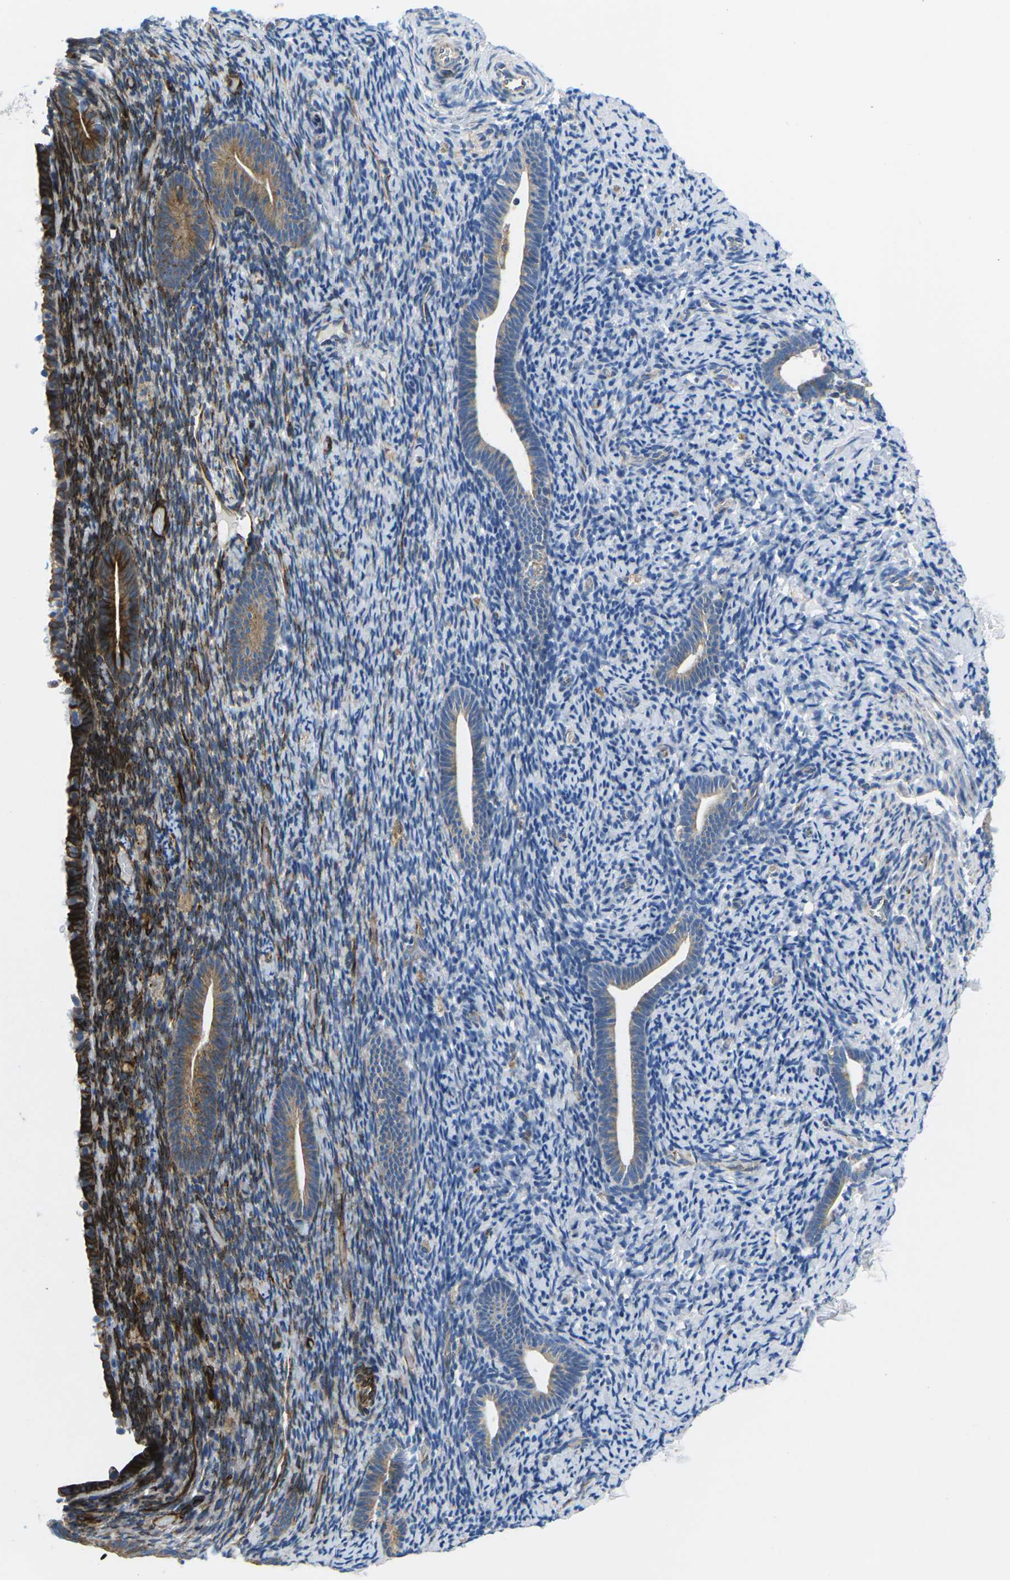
{"staining": {"intensity": "moderate", "quantity": "<25%", "location": "cytoplasmic/membranous"}, "tissue": "endometrium", "cell_type": "Cells in endometrial stroma", "image_type": "normal", "snomed": [{"axis": "morphology", "description": "Normal tissue, NOS"}, {"axis": "topography", "description": "Endometrium"}], "caption": "IHC (DAB (3,3'-diaminobenzidine)) staining of unremarkable human endometrium exhibits moderate cytoplasmic/membranous protein staining in about <25% of cells in endometrial stroma.", "gene": "TMEFF2", "patient": {"sex": "female", "age": 51}}